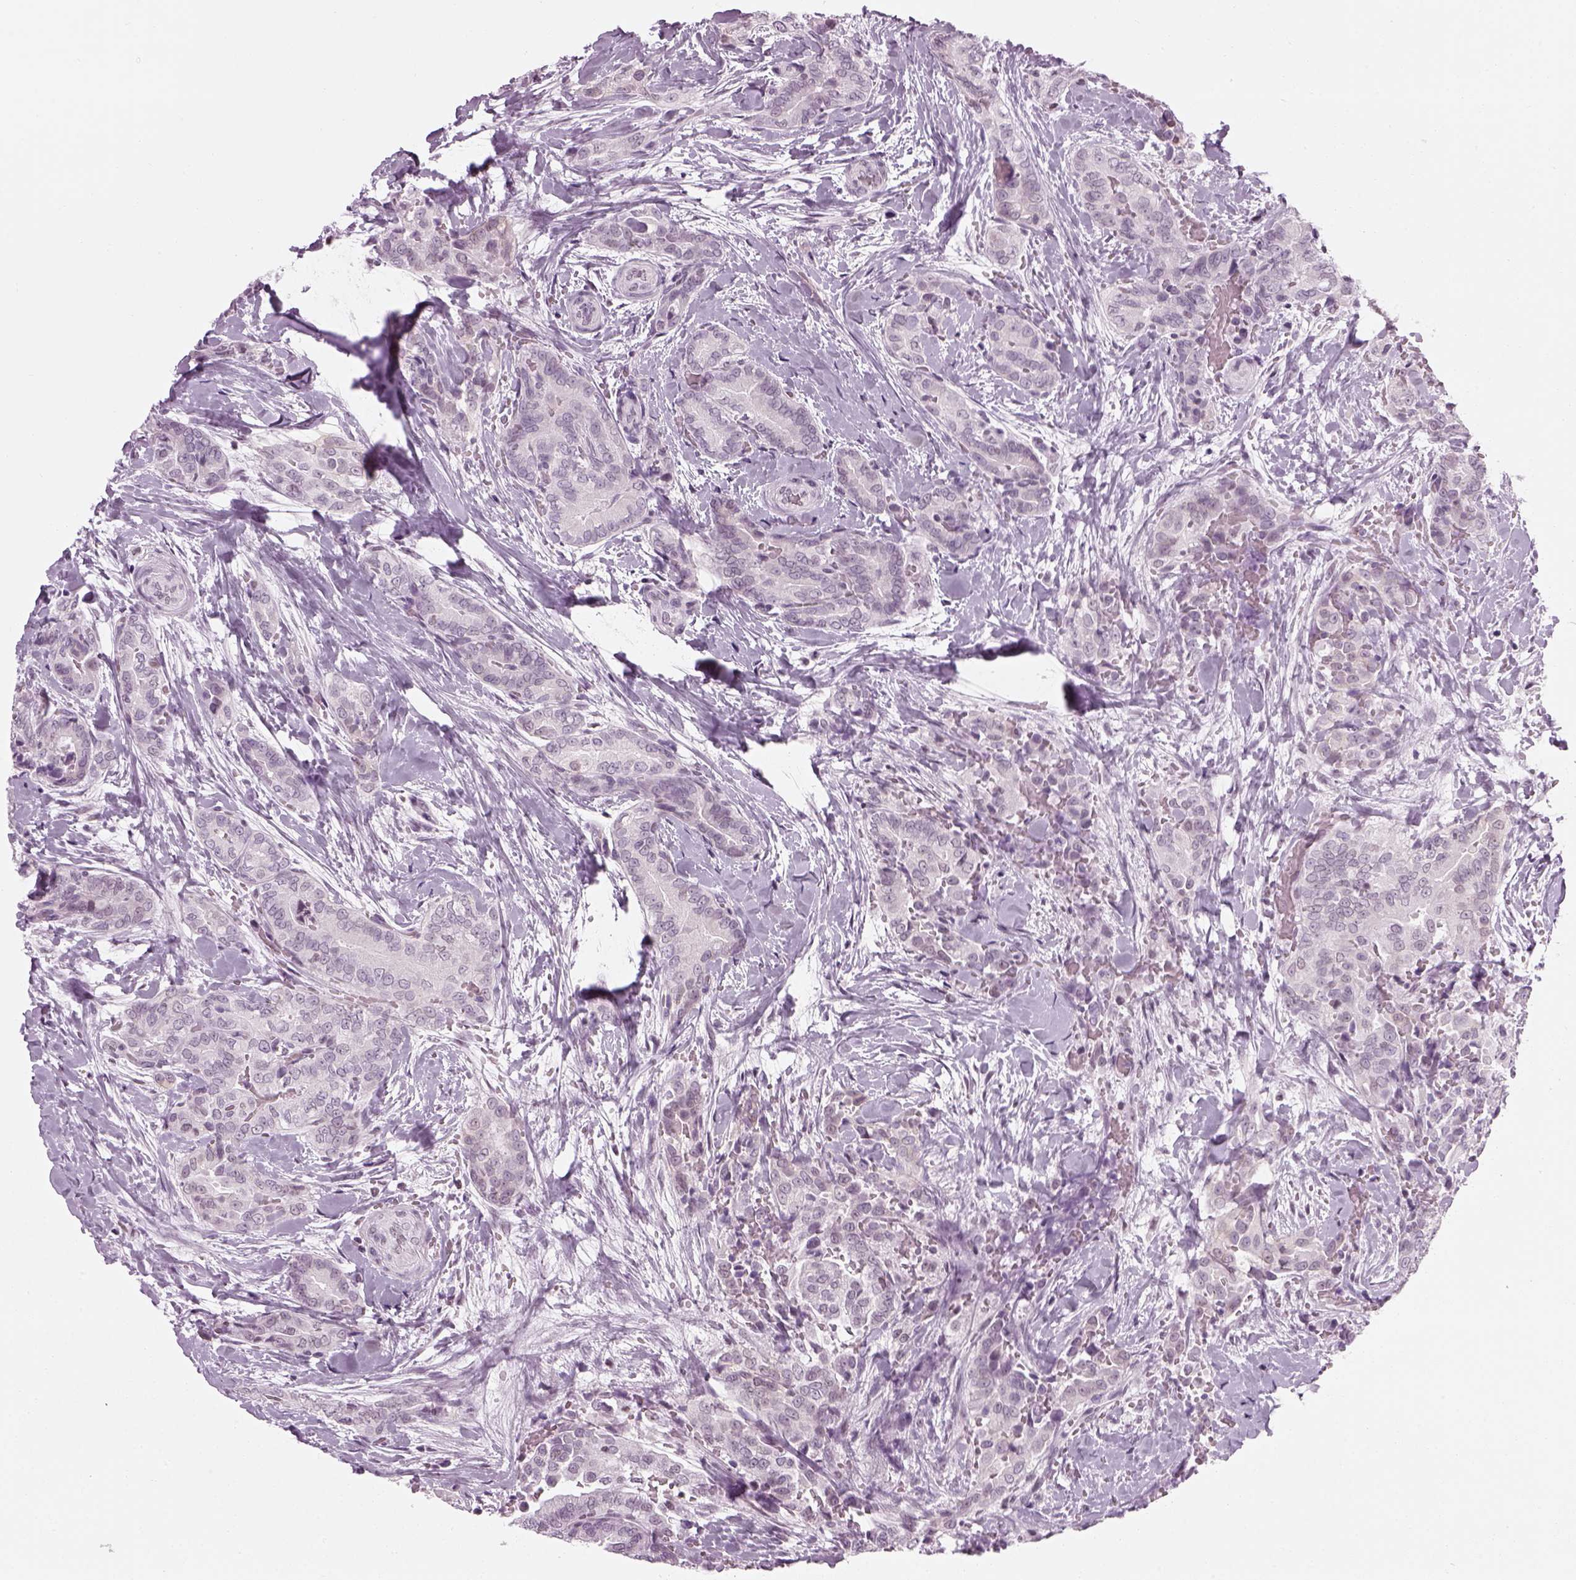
{"staining": {"intensity": "negative", "quantity": "none", "location": "none"}, "tissue": "thyroid cancer", "cell_type": "Tumor cells", "image_type": "cancer", "snomed": [{"axis": "morphology", "description": "Papillary adenocarcinoma, NOS"}, {"axis": "topography", "description": "Thyroid gland"}], "caption": "IHC photomicrograph of human papillary adenocarcinoma (thyroid) stained for a protein (brown), which displays no expression in tumor cells. (DAB (3,3'-diaminobenzidine) IHC, high magnification).", "gene": "KCNG2", "patient": {"sex": "male", "age": 61}}